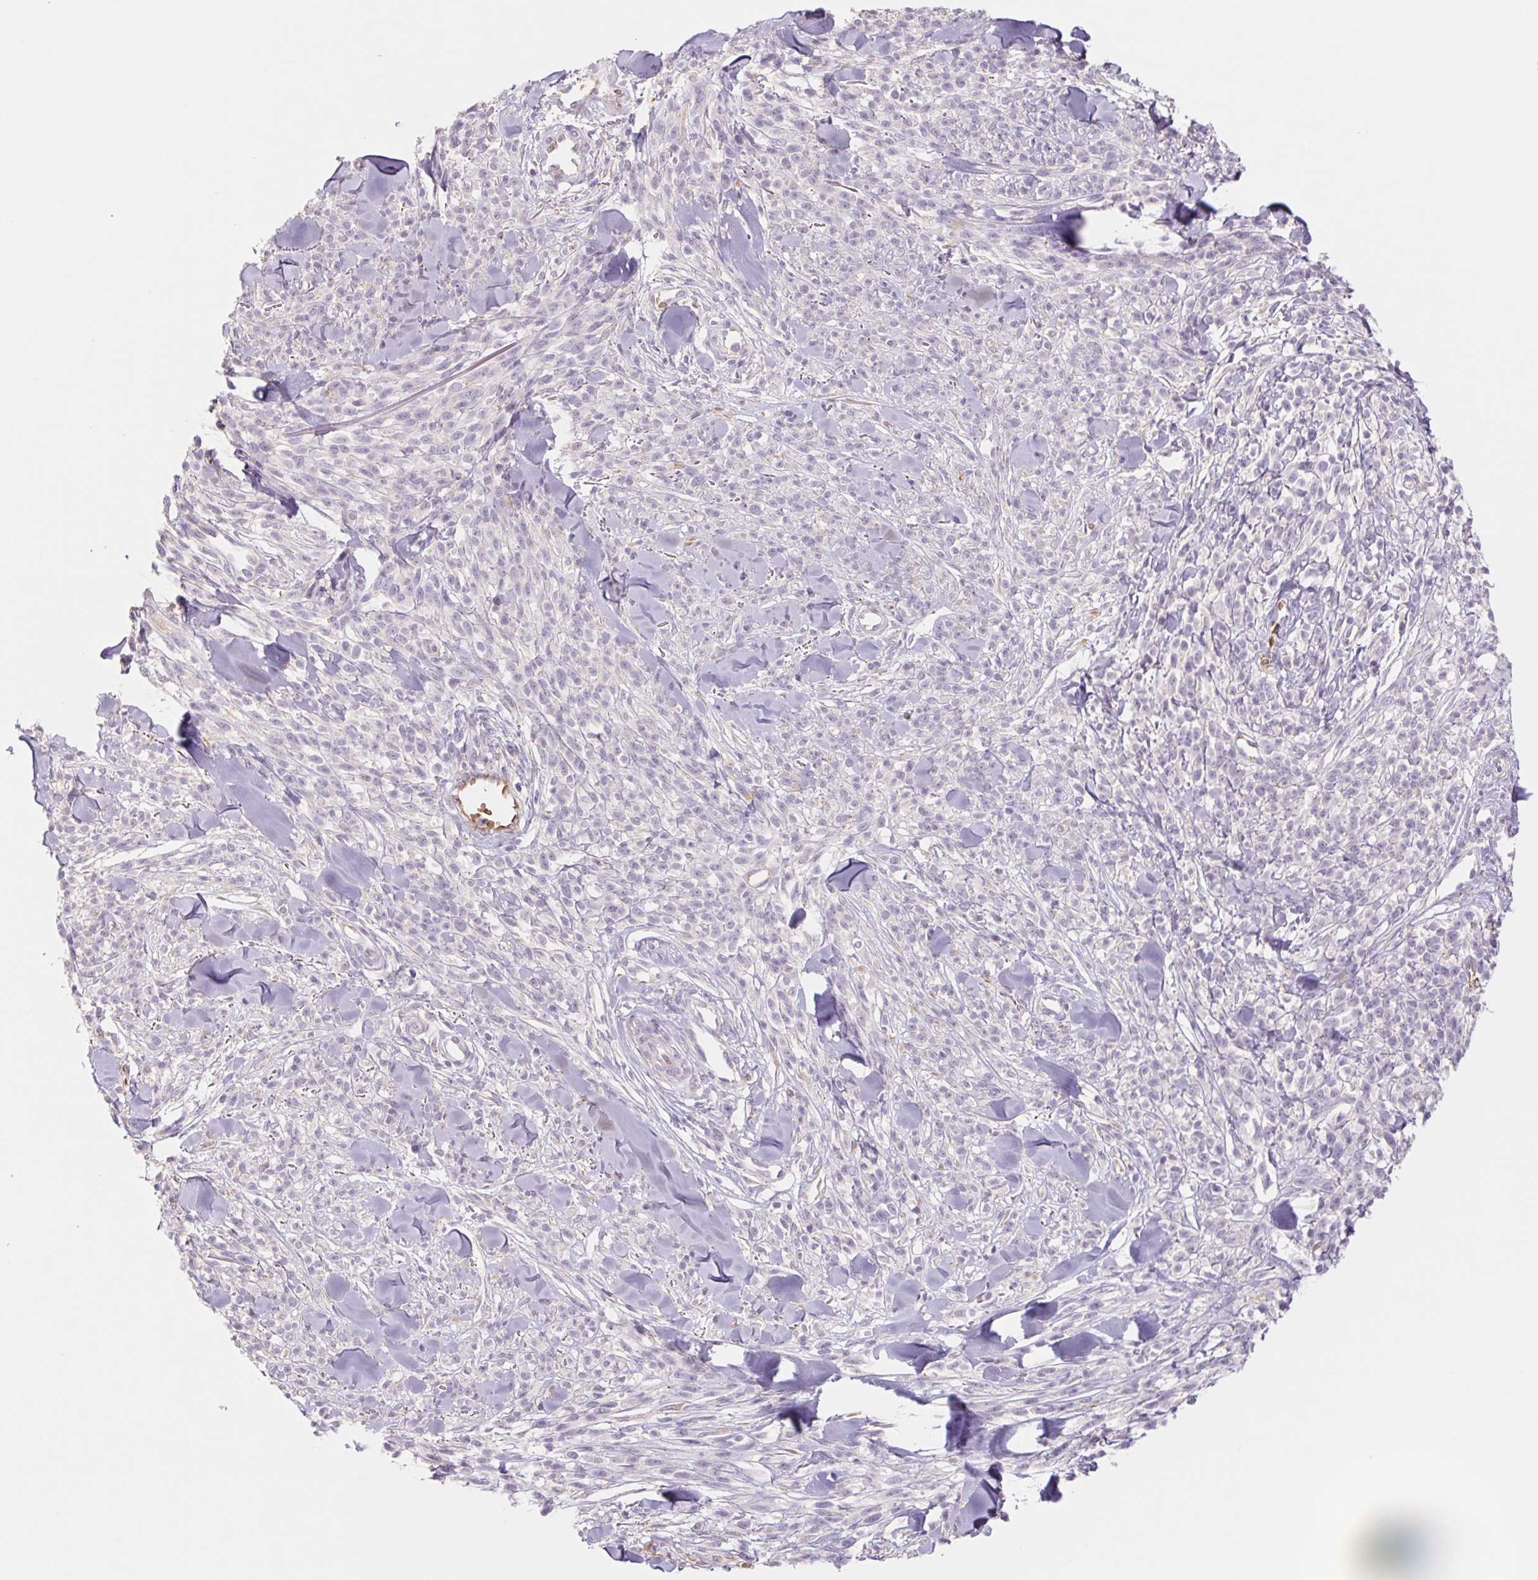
{"staining": {"intensity": "negative", "quantity": "none", "location": "none"}, "tissue": "melanoma", "cell_type": "Tumor cells", "image_type": "cancer", "snomed": [{"axis": "morphology", "description": "Malignant melanoma, NOS"}, {"axis": "topography", "description": "Skin"}, {"axis": "topography", "description": "Skin of trunk"}], "caption": "Immunohistochemical staining of human malignant melanoma shows no significant expression in tumor cells.", "gene": "IGFL3", "patient": {"sex": "male", "age": 74}}